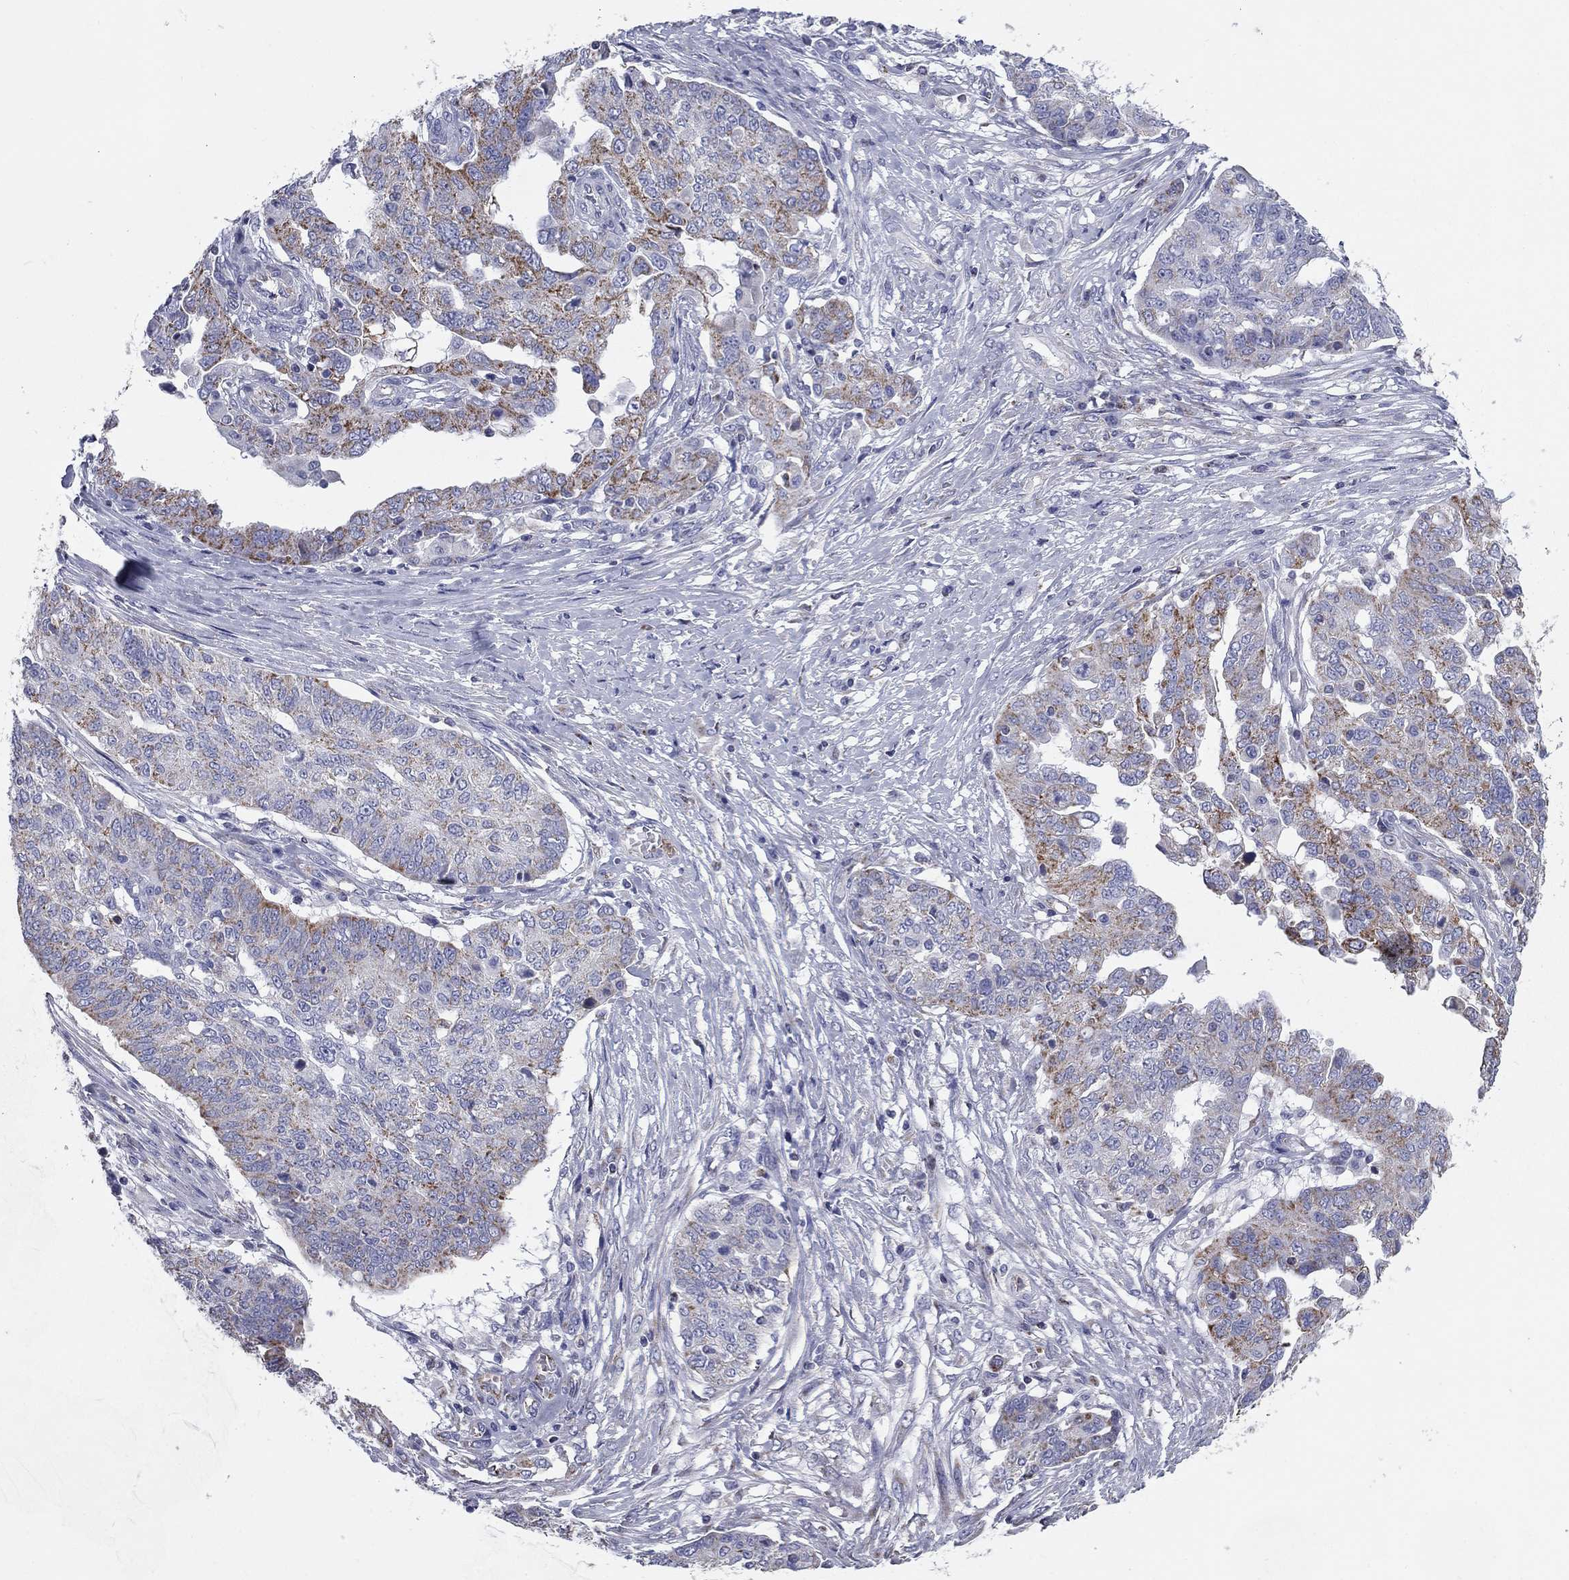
{"staining": {"intensity": "moderate", "quantity": "<25%", "location": "cytoplasmic/membranous"}, "tissue": "ovarian cancer", "cell_type": "Tumor cells", "image_type": "cancer", "snomed": [{"axis": "morphology", "description": "Cystadenocarcinoma, serous, NOS"}, {"axis": "topography", "description": "Ovary"}], "caption": "Human ovarian cancer (serous cystadenocarcinoma) stained with a brown dye displays moderate cytoplasmic/membranous positive positivity in approximately <25% of tumor cells.", "gene": "NDUFA4L2", "patient": {"sex": "female", "age": 67}}